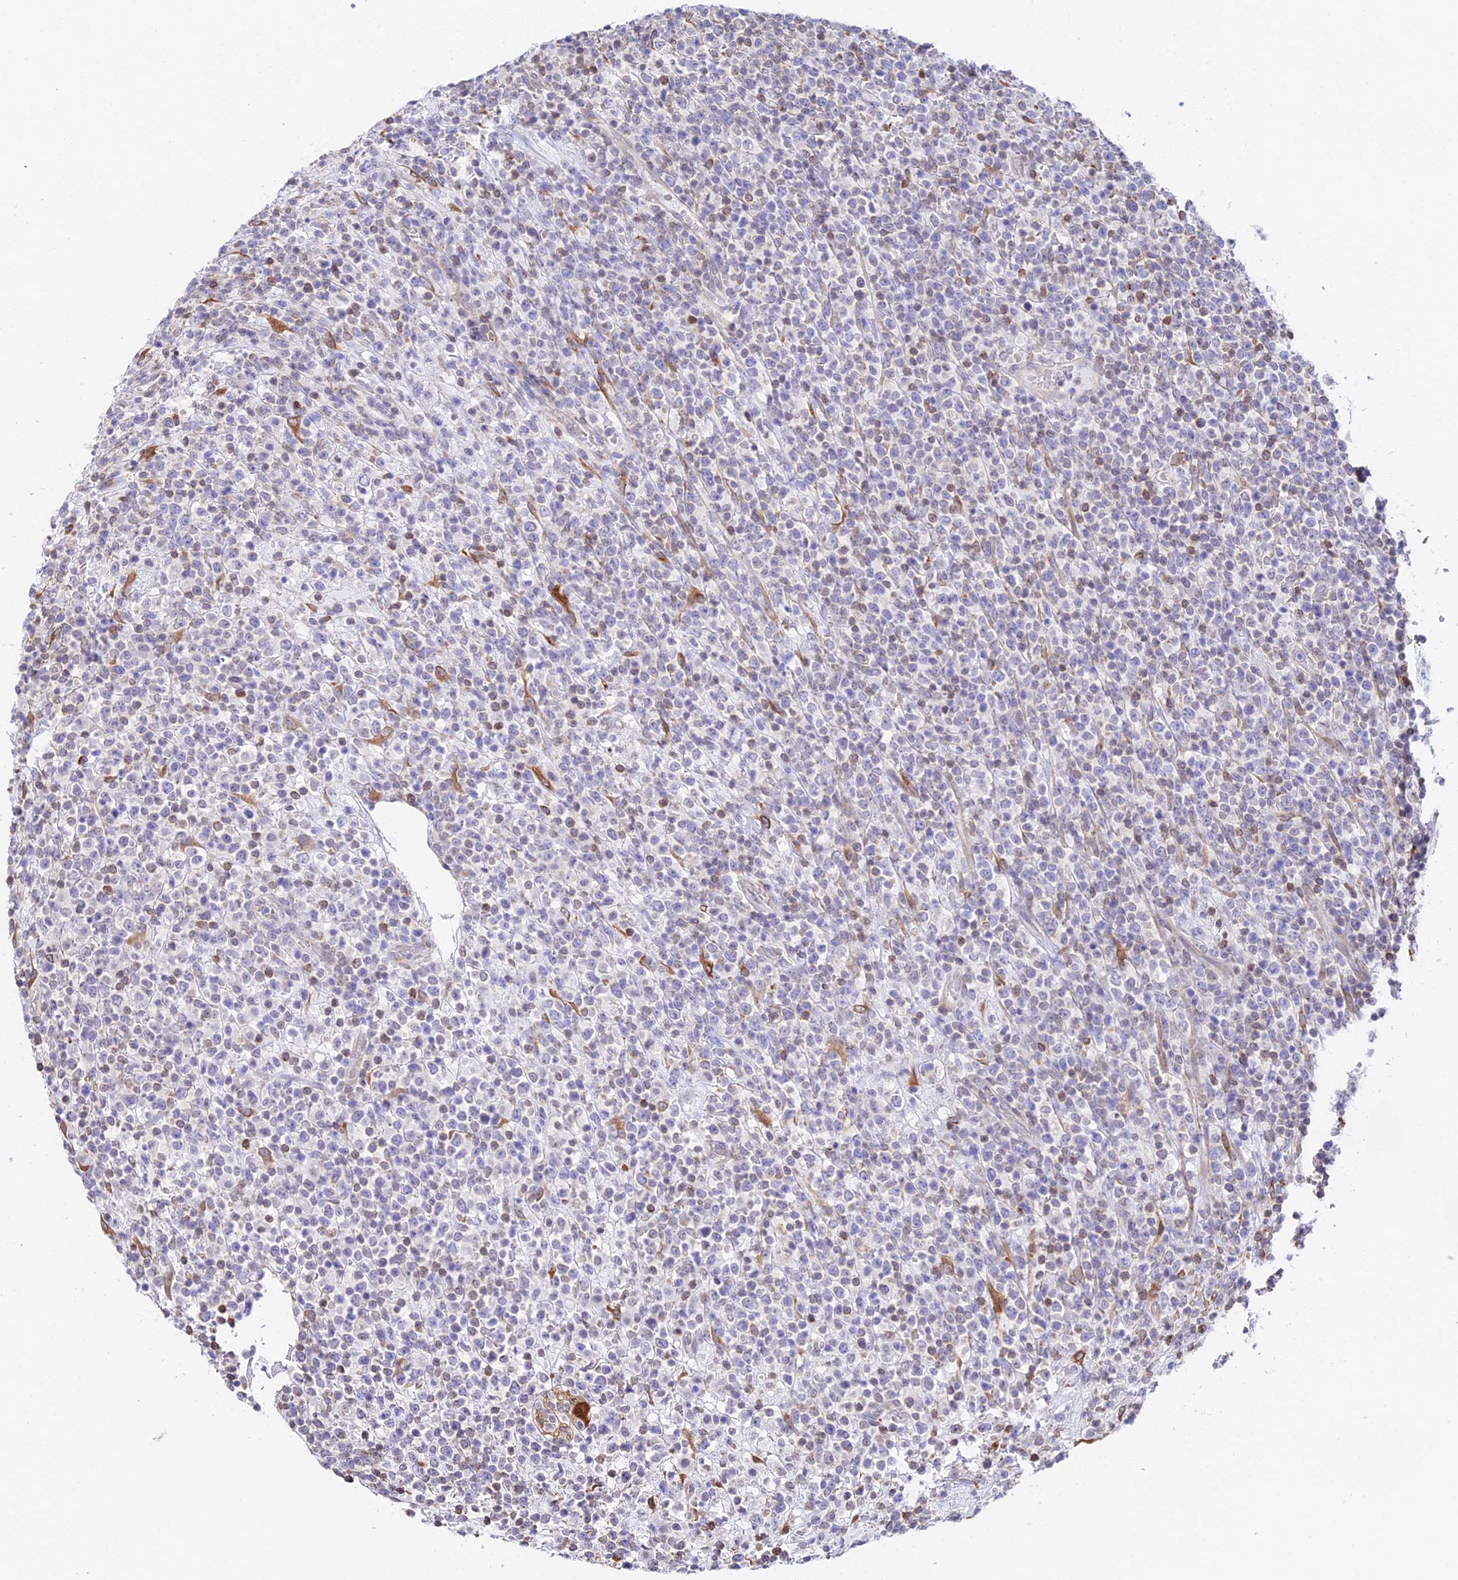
{"staining": {"intensity": "negative", "quantity": "none", "location": "none"}, "tissue": "lymphoma", "cell_type": "Tumor cells", "image_type": "cancer", "snomed": [{"axis": "morphology", "description": "Malignant lymphoma, non-Hodgkin's type, High grade"}, {"axis": "topography", "description": "Colon"}], "caption": "Histopathology image shows no protein staining in tumor cells of high-grade malignant lymphoma, non-Hodgkin's type tissue. (DAB (3,3'-diaminobenzidine) immunohistochemistry (IHC), high magnification).", "gene": "MXRA7", "patient": {"sex": "female", "age": 53}}